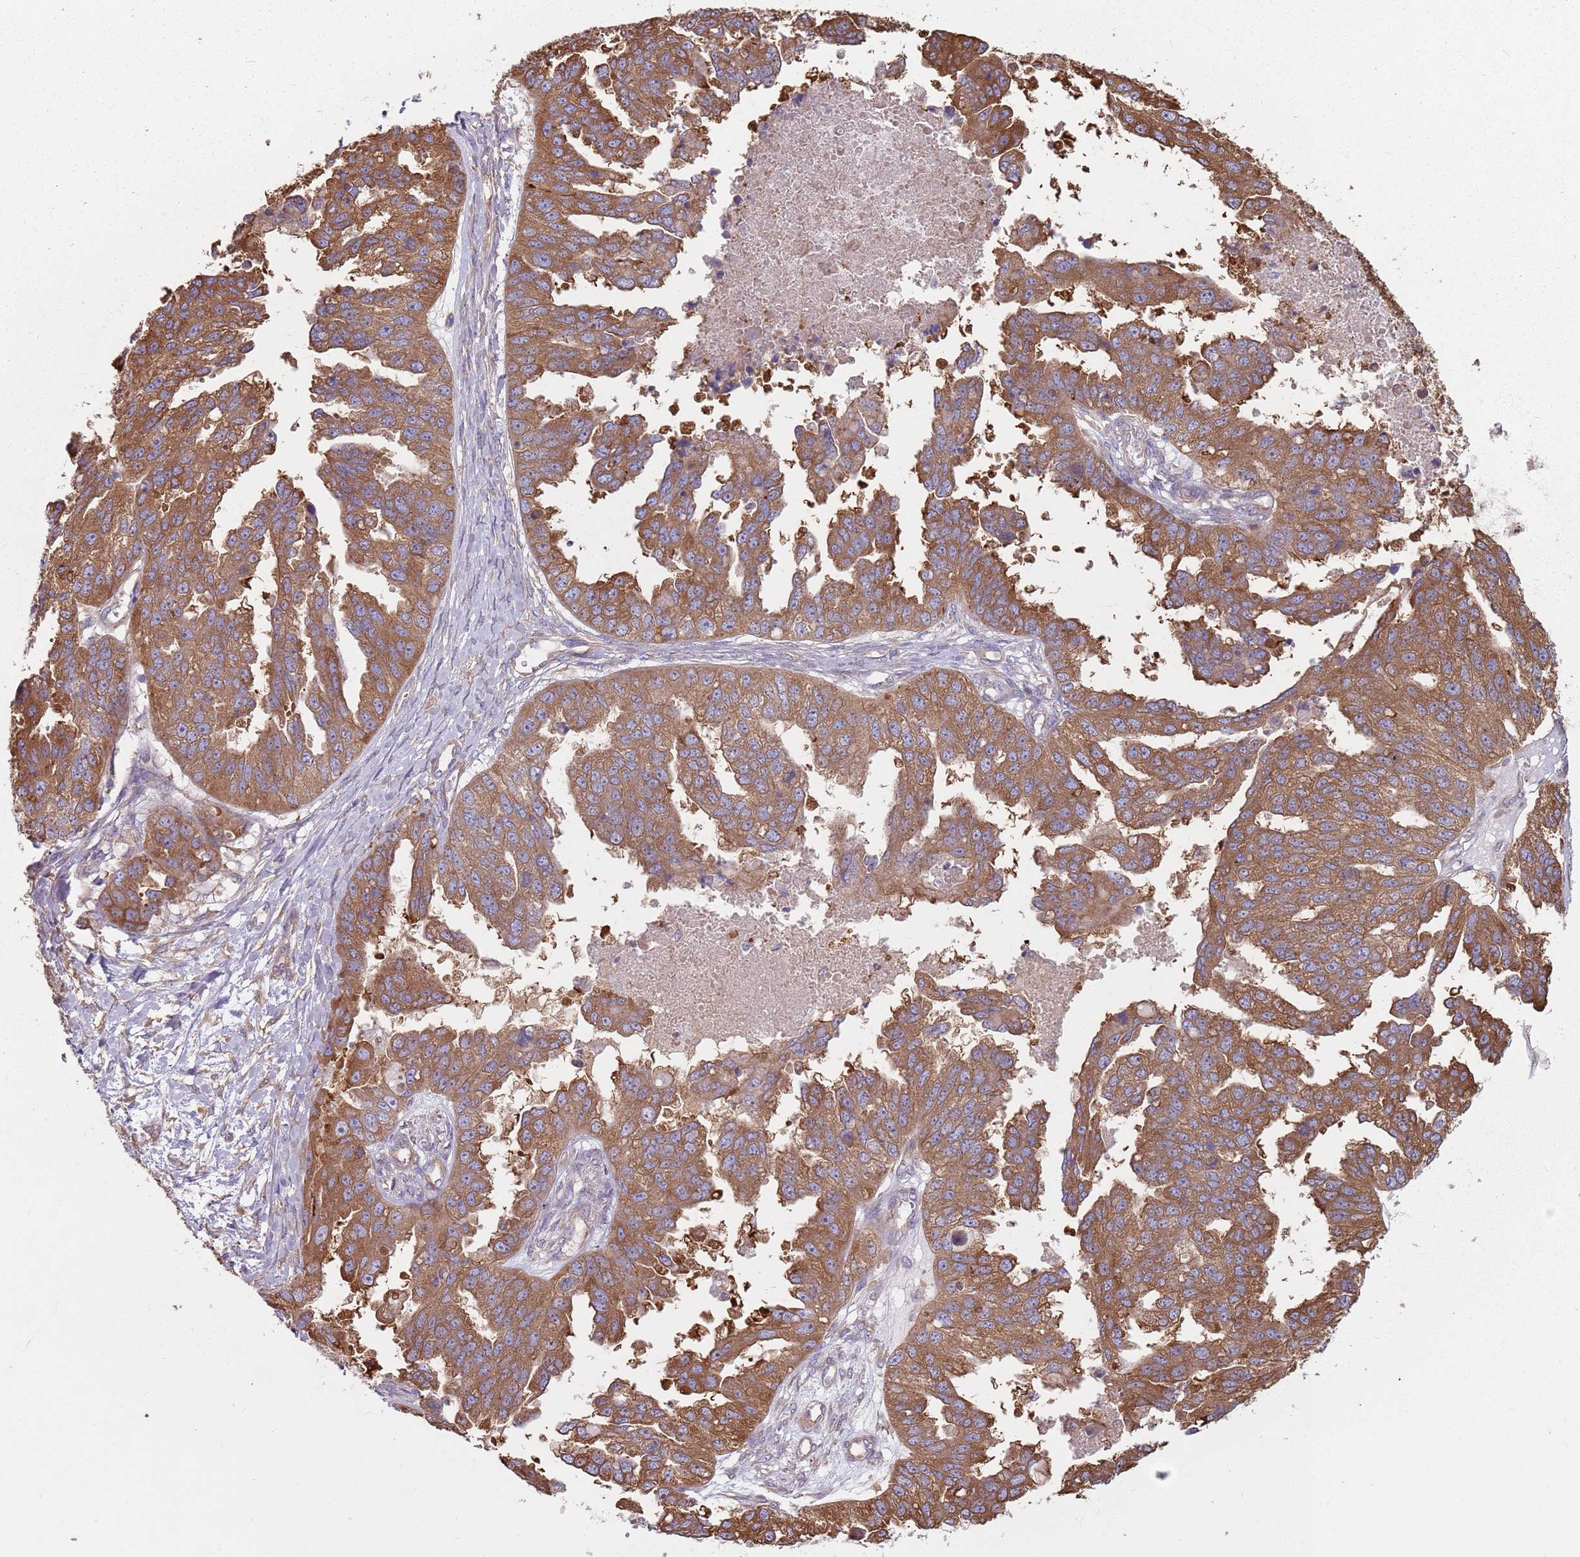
{"staining": {"intensity": "moderate", "quantity": ">75%", "location": "cytoplasmic/membranous"}, "tissue": "ovarian cancer", "cell_type": "Tumor cells", "image_type": "cancer", "snomed": [{"axis": "morphology", "description": "Cystadenocarcinoma, serous, NOS"}, {"axis": "topography", "description": "Ovary"}], "caption": "Moderate cytoplasmic/membranous staining for a protein is appreciated in approximately >75% of tumor cells of ovarian serous cystadenocarcinoma using immunohistochemistry.", "gene": "SPDL1", "patient": {"sex": "female", "age": 58}}